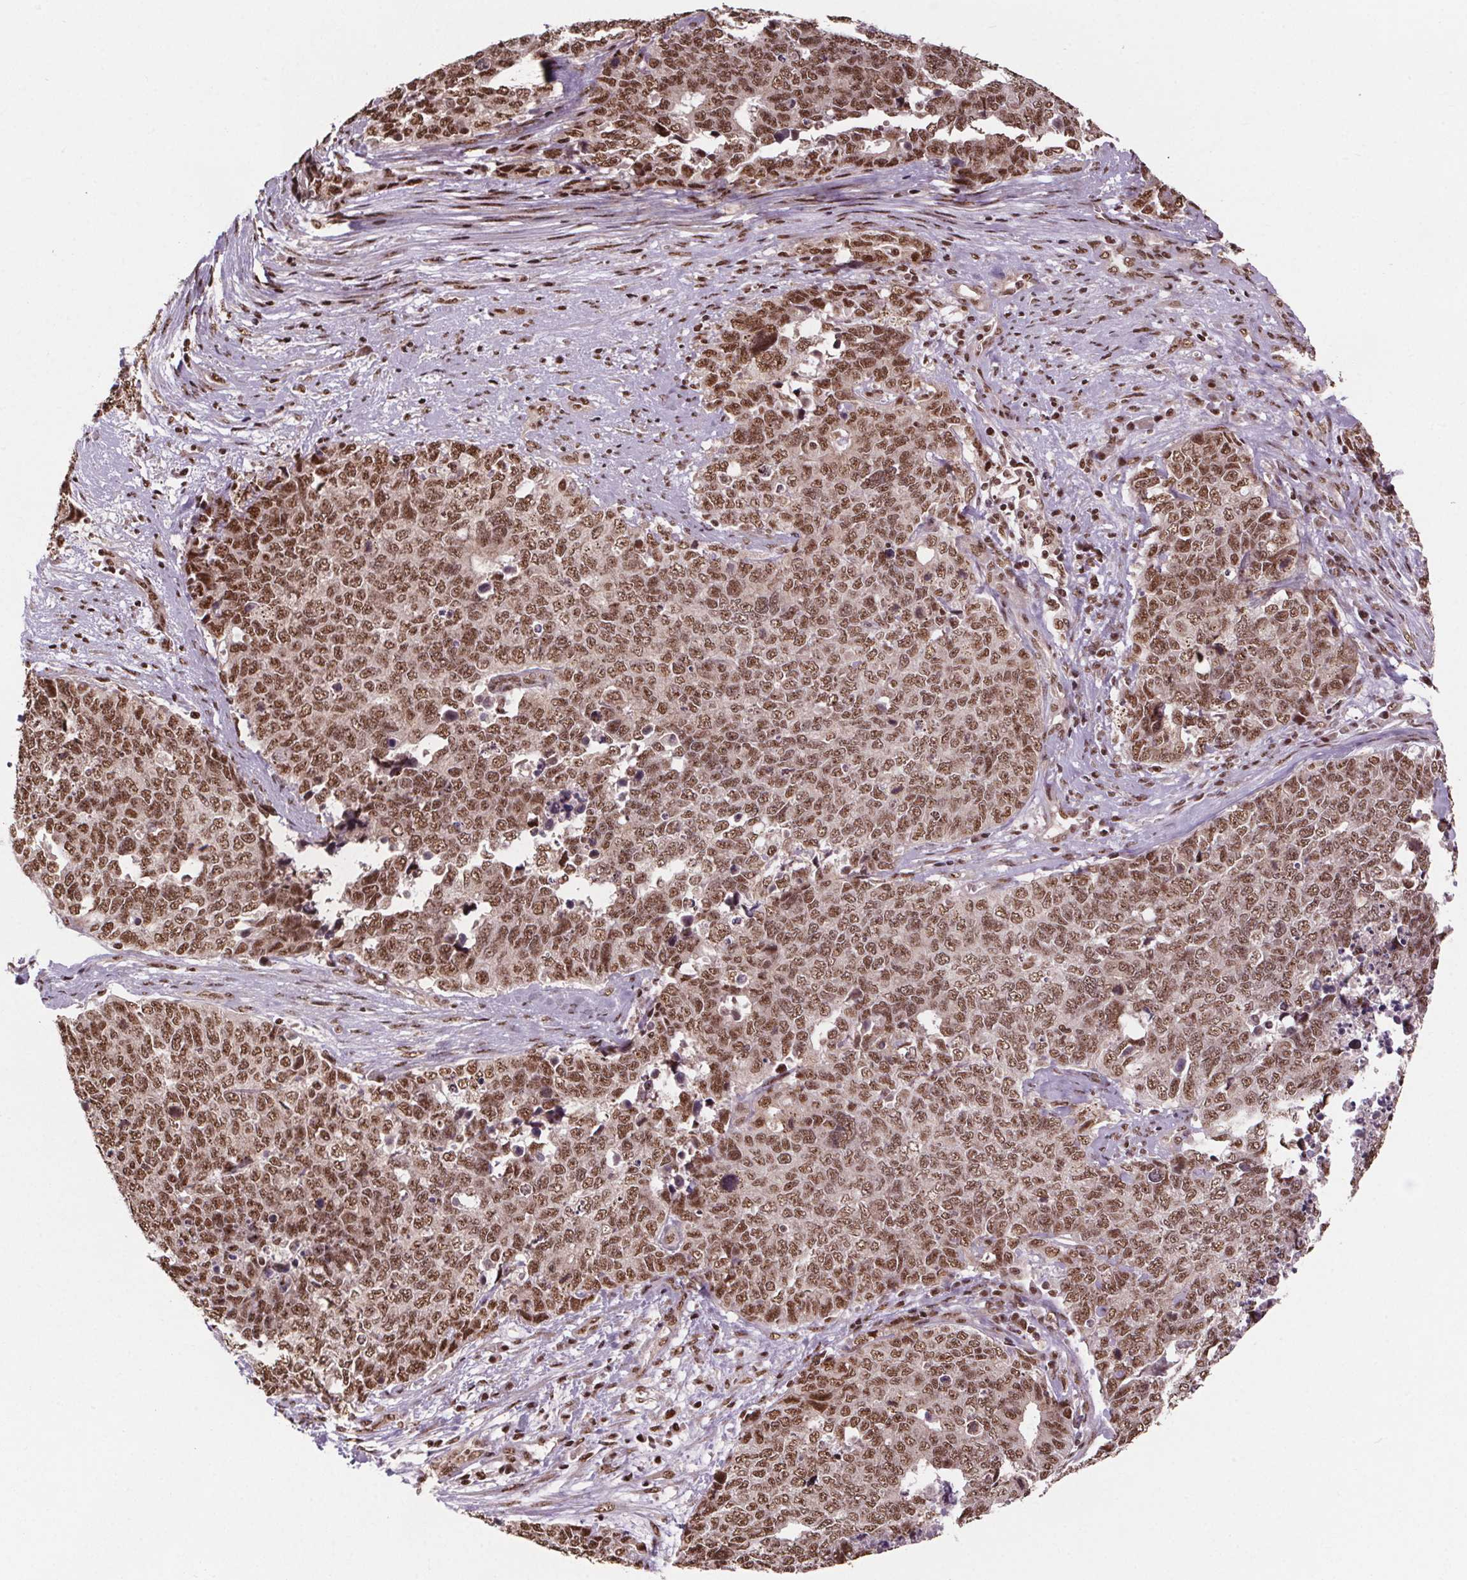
{"staining": {"intensity": "moderate", "quantity": ">75%", "location": "nuclear"}, "tissue": "cervical cancer", "cell_type": "Tumor cells", "image_type": "cancer", "snomed": [{"axis": "morphology", "description": "Adenocarcinoma, NOS"}, {"axis": "topography", "description": "Cervix"}], "caption": "High-power microscopy captured an immunohistochemistry (IHC) histopathology image of cervical adenocarcinoma, revealing moderate nuclear positivity in about >75% of tumor cells.", "gene": "JARID2", "patient": {"sex": "female", "age": 63}}